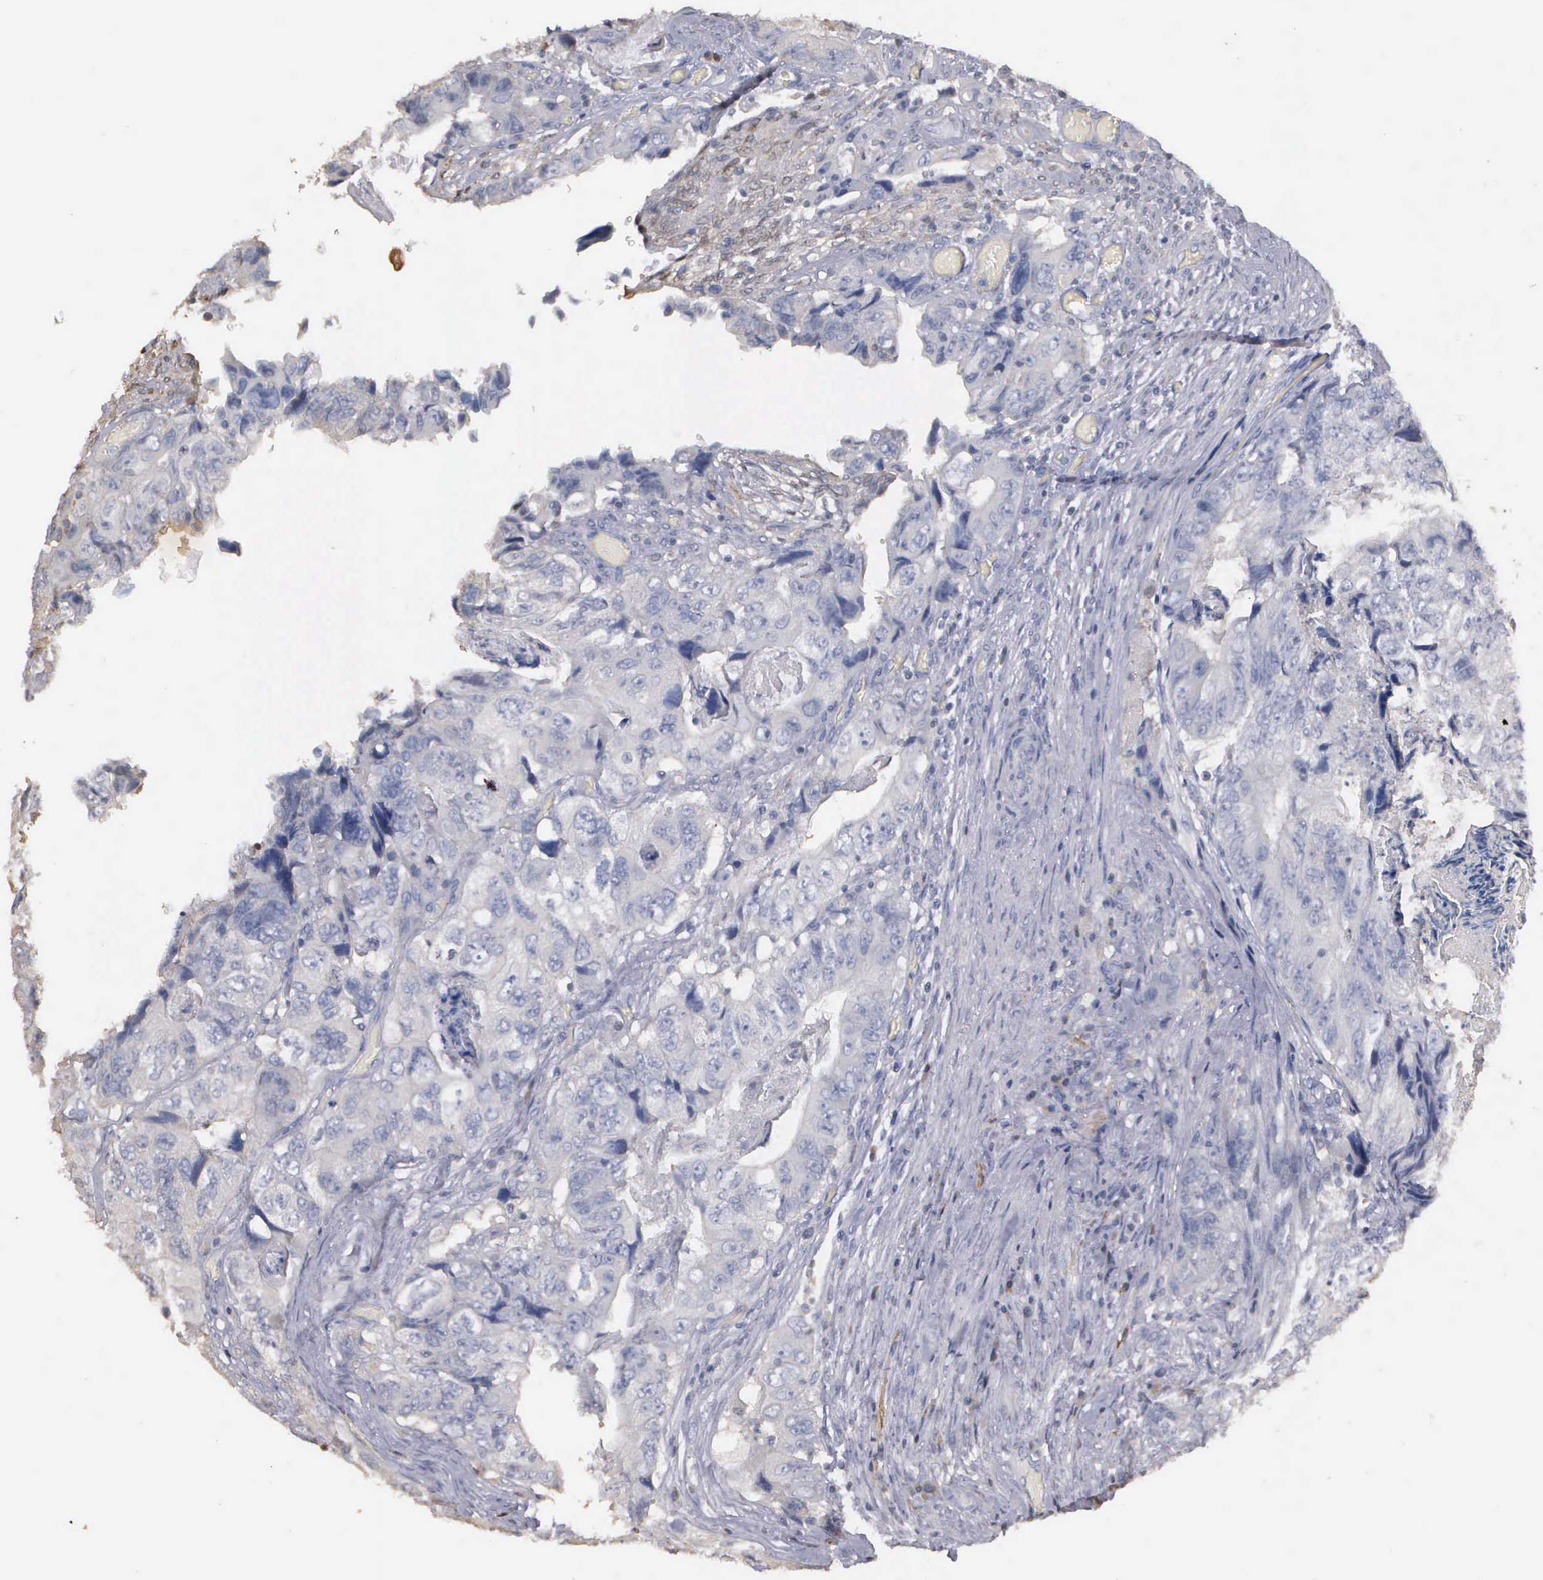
{"staining": {"intensity": "negative", "quantity": "none", "location": "none"}, "tissue": "colorectal cancer", "cell_type": "Tumor cells", "image_type": "cancer", "snomed": [{"axis": "morphology", "description": "Adenocarcinoma, NOS"}, {"axis": "topography", "description": "Rectum"}], "caption": "Immunohistochemistry micrograph of neoplastic tissue: human colorectal adenocarcinoma stained with DAB exhibits no significant protein staining in tumor cells.", "gene": "ENO3", "patient": {"sex": "female", "age": 82}}